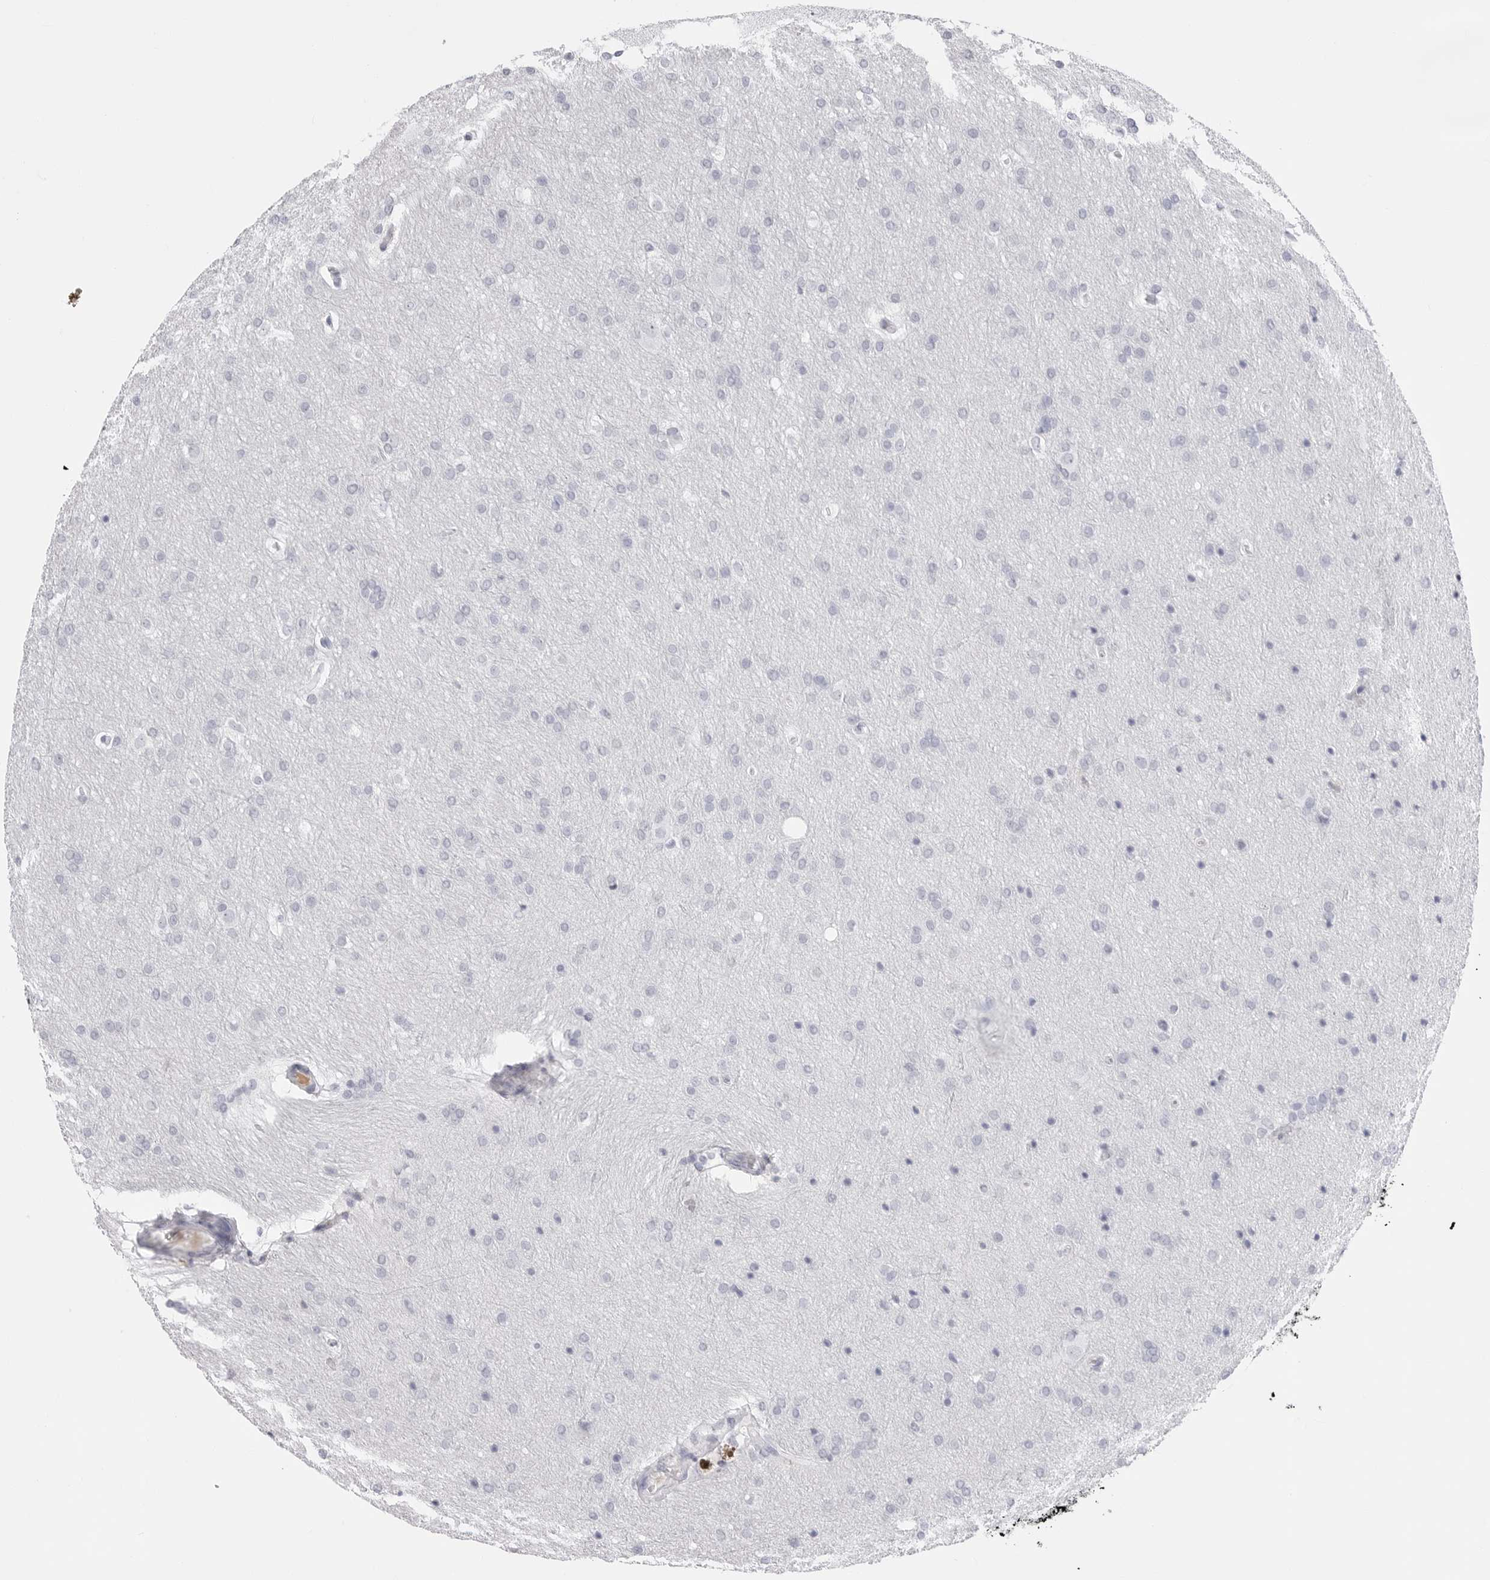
{"staining": {"intensity": "negative", "quantity": "none", "location": "none"}, "tissue": "glioma", "cell_type": "Tumor cells", "image_type": "cancer", "snomed": [{"axis": "morphology", "description": "Glioma, malignant, Low grade"}, {"axis": "topography", "description": "Brain"}], "caption": "Image shows no protein expression in tumor cells of glioma tissue.", "gene": "TSSK1B", "patient": {"sex": "female", "age": 37}}